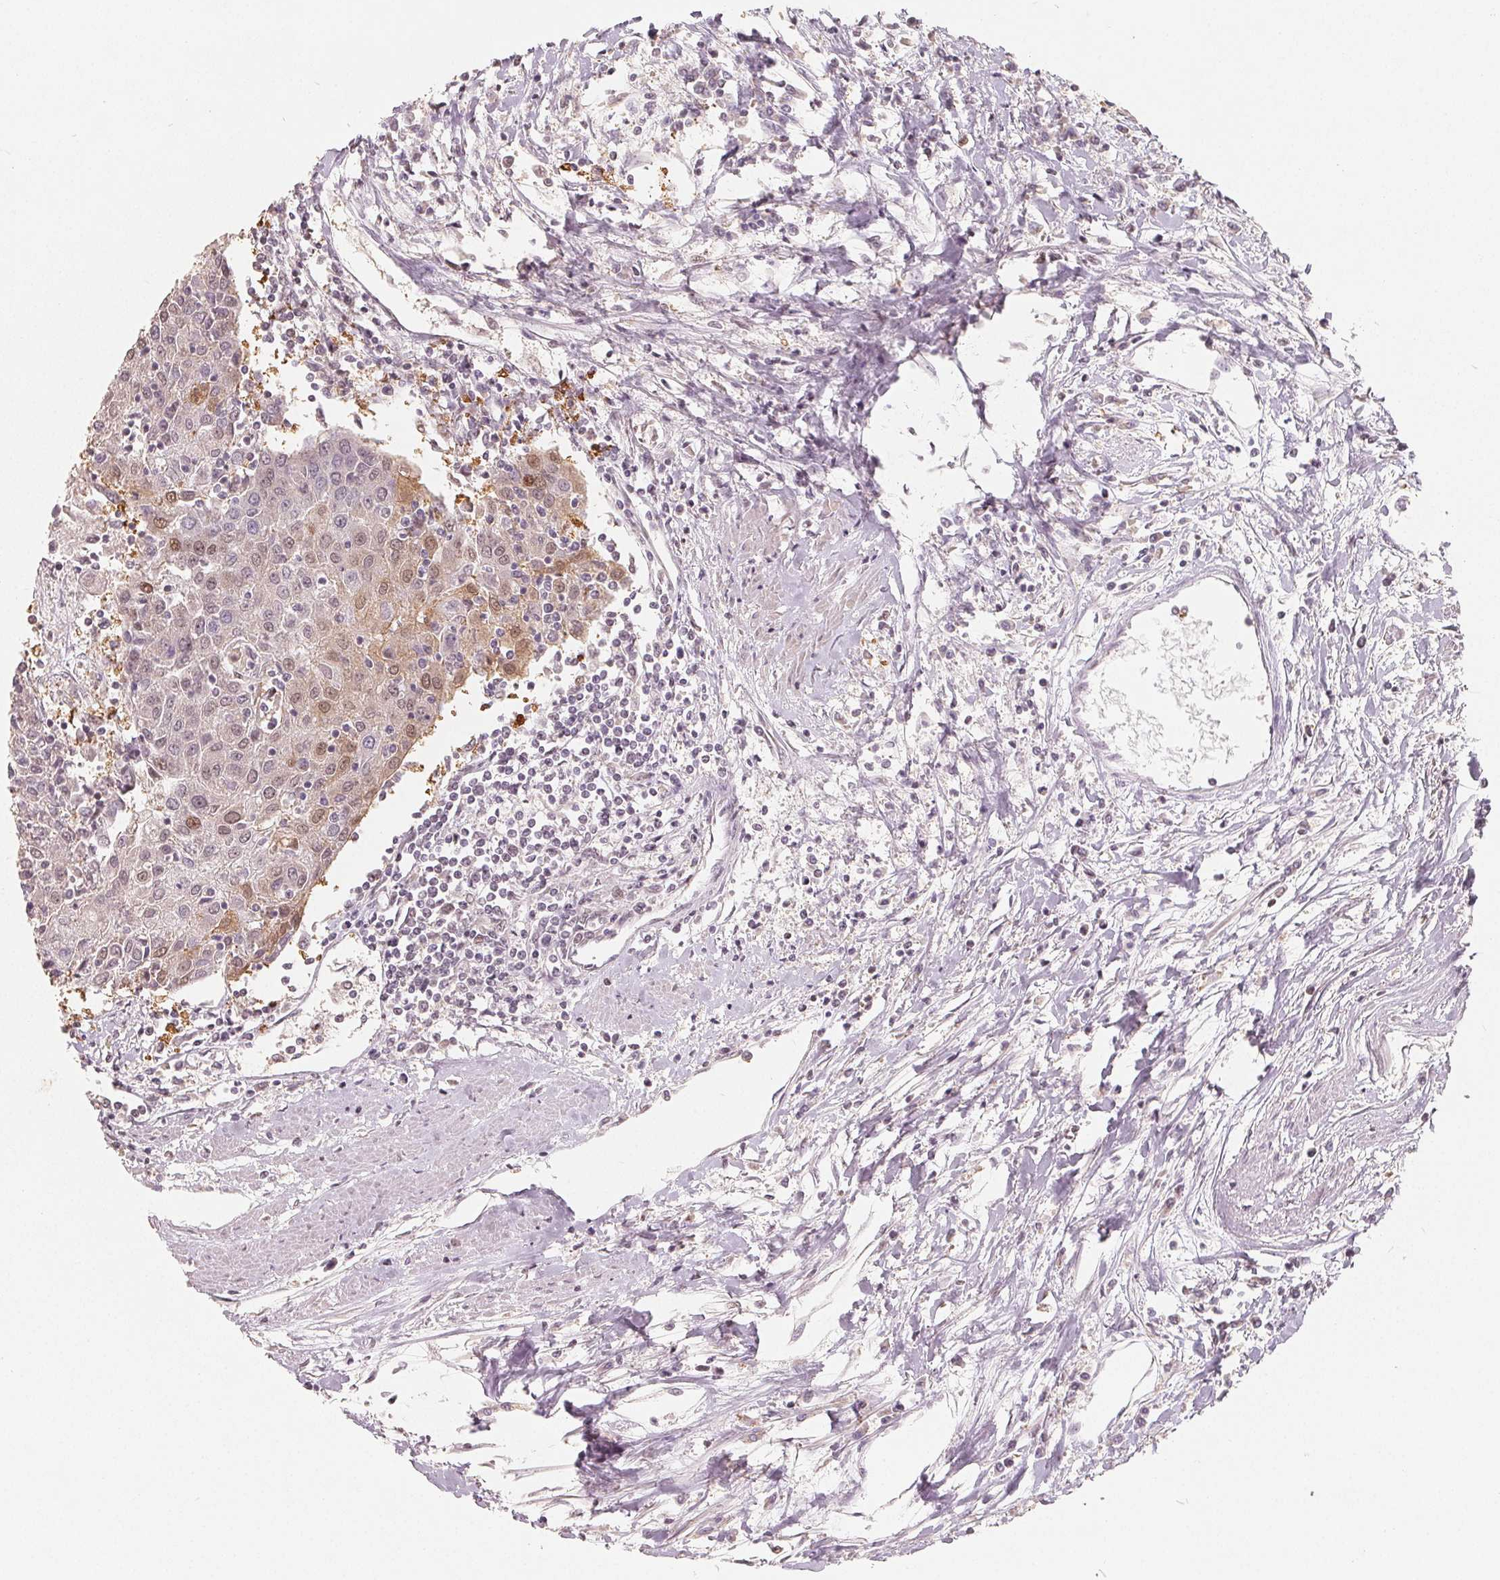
{"staining": {"intensity": "weak", "quantity": "25%-75%", "location": "cytoplasmic/membranous,nuclear"}, "tissue": "urothelial cancer", "cell_type": "Tumor cells", "image_type": "cancer", "snomed": [{"axis": "morphology", "description": "Urothelial carcinoma, High grade"}, {"axis": "topography", "description": "Urinary bladder"}], "caption": "Tumor cells demonstrate weak cytoplasmic/membranous and nuclear expression in about 25%-75% of cells in high-grade urothelial carcinoma. (Stains: DAB in brown, nuclei in blue, Microscopy: brightfield microscopy at high magnification).", "gene": "CCDC138", "patient": {"sex": "female", "age": 85}}